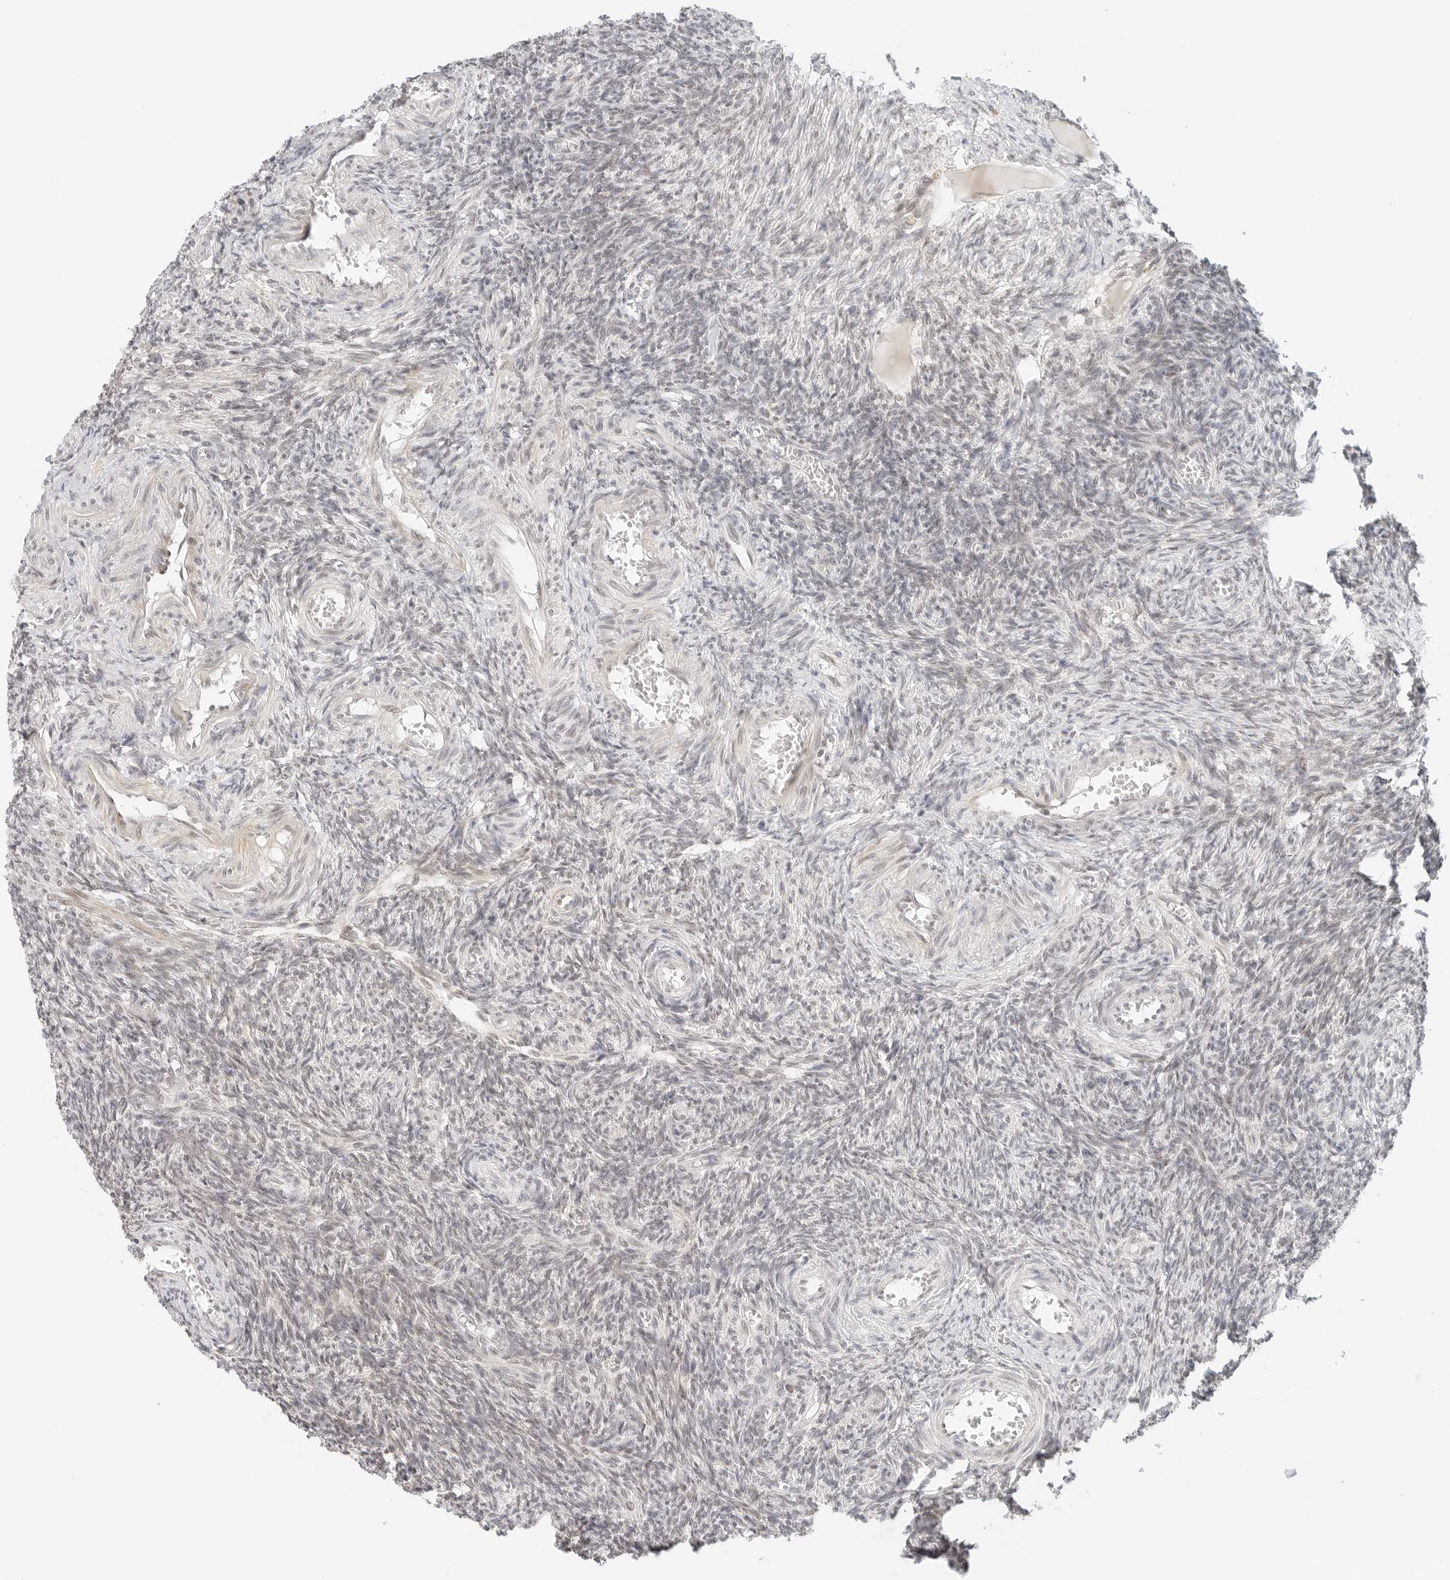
{"staining": {"intensity": "weak", "quantity": "25%-75%", "location": "nuclear"}, "tissue": "ovary", "cell_type": "Ovarian stroma cells", "image_type": "normal", "snomed": [{"axis": "morphology", "description": "Normal tissue, NOS"}, {"axis": "topography", "description": "Ovary"}], "caption": "Protein staining by IHC reveals weak nuclear positivity in approximately 25%-75% of ovarian stroma cells in unremarkable ovary. The protein of interest is stained brown, and the nuclei are stained in blue (DAB (3,3'-diaminobenzidine) IHC with brightfield microscopy, high magnification).", "gene": "NEO1", "patient": {"sex": "female", "age": 27}}